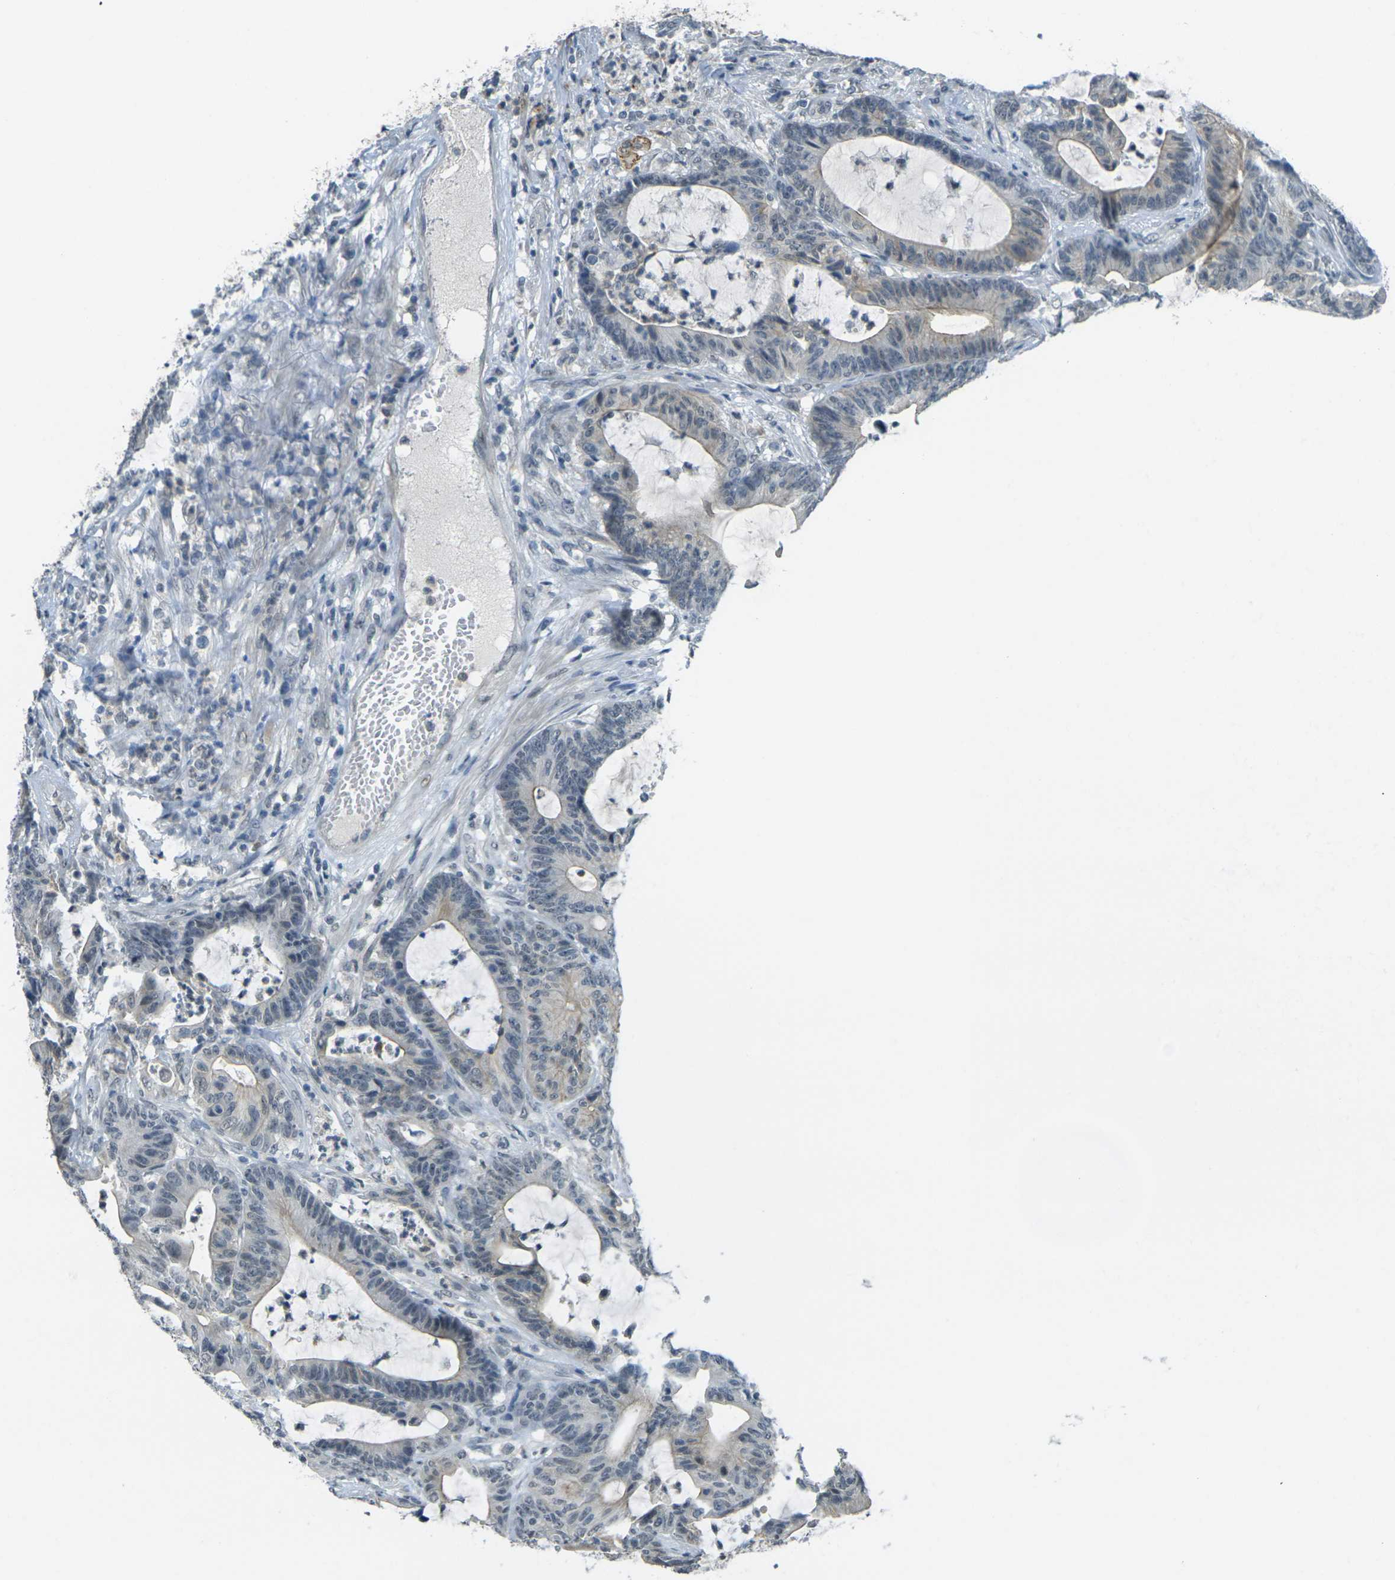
{"staining": {"intensity": "weak", "quantity": "25%-75%", "location": "cytoplasmic/membranous"}, "tissue": "colorectal cancer", "cell_type": "Tumor cells", "image_type": "cancer", "snomed": [{"axis": "morphology", "description": "Adenocarcinoma, NOS"}, {"axis": "topography", "description": "Colon"}], "caption": "This photomicrograph exhibits colorectal adenocarcinoma stained with IHC to label a protein in brown. The cytoplasmic/membranous of tumor cells show weak positivity for the protein. Nuclei are counter-stained blue.", "gene": "SPTBN2", "patient": {"sex": "female", "age": 84}}